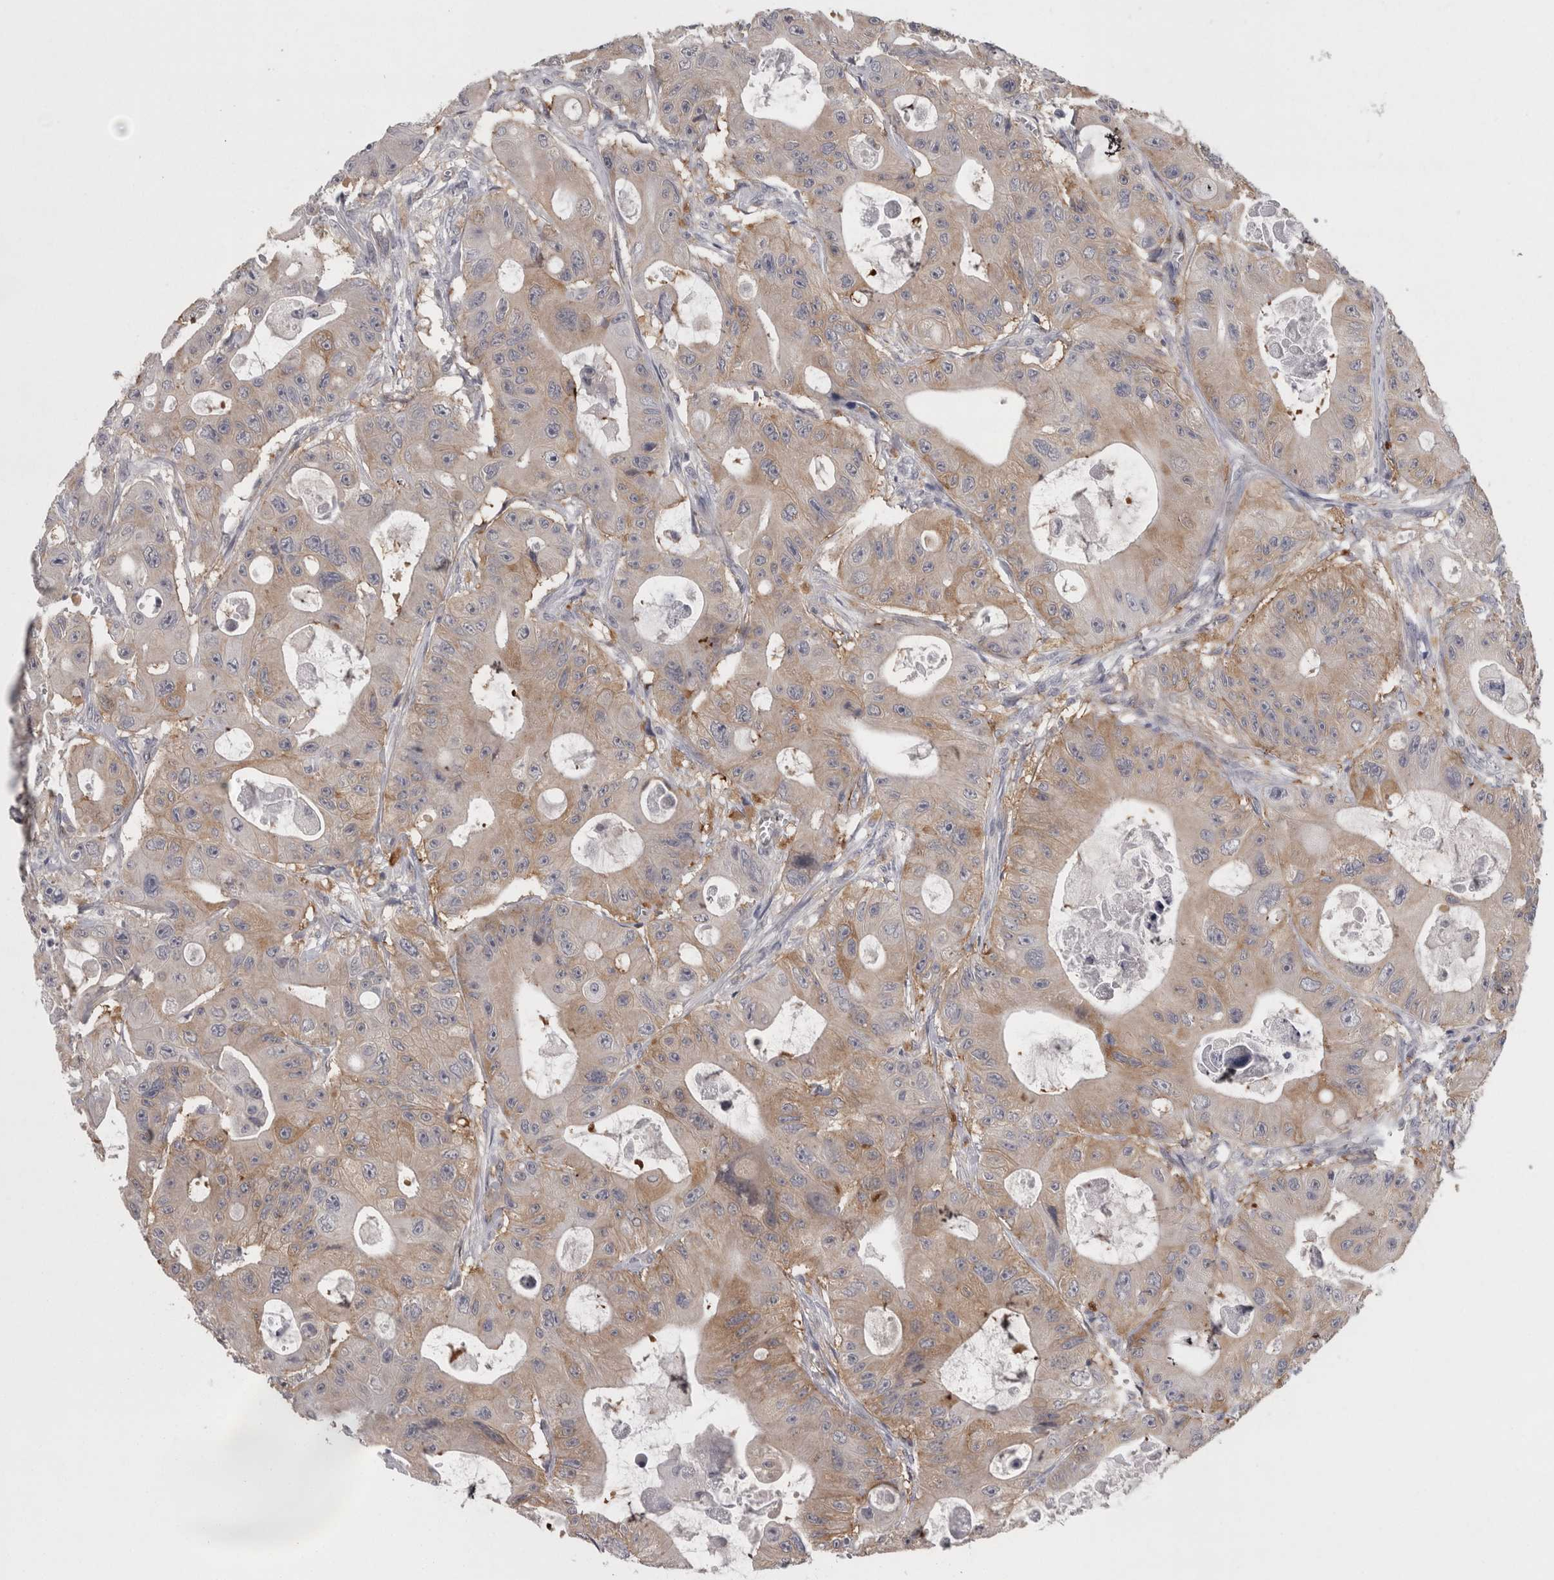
{"staining": {"intensity": "weak", "quantity": "25%-75%", "location": "cytoplasmic/membranous"}, "tissue": "colorectal cancer", "cell_type": "Tumor cells", "image_type": "cancer", "snomed": [{"axis": "morphology", "description": "Adenocarcinoma, NOS"}, {"axis": "topography", "description": "Colon"}], "caption": "Immunohistochemical staining of human colorectal adenocarcinoma demonstrates low levels of weak cytoplasmic/membranous protein expression in approximately 25%-75% of tumor cells.", "gene": "LYZL6", "patient": {"sex": "female", "age": 46}}